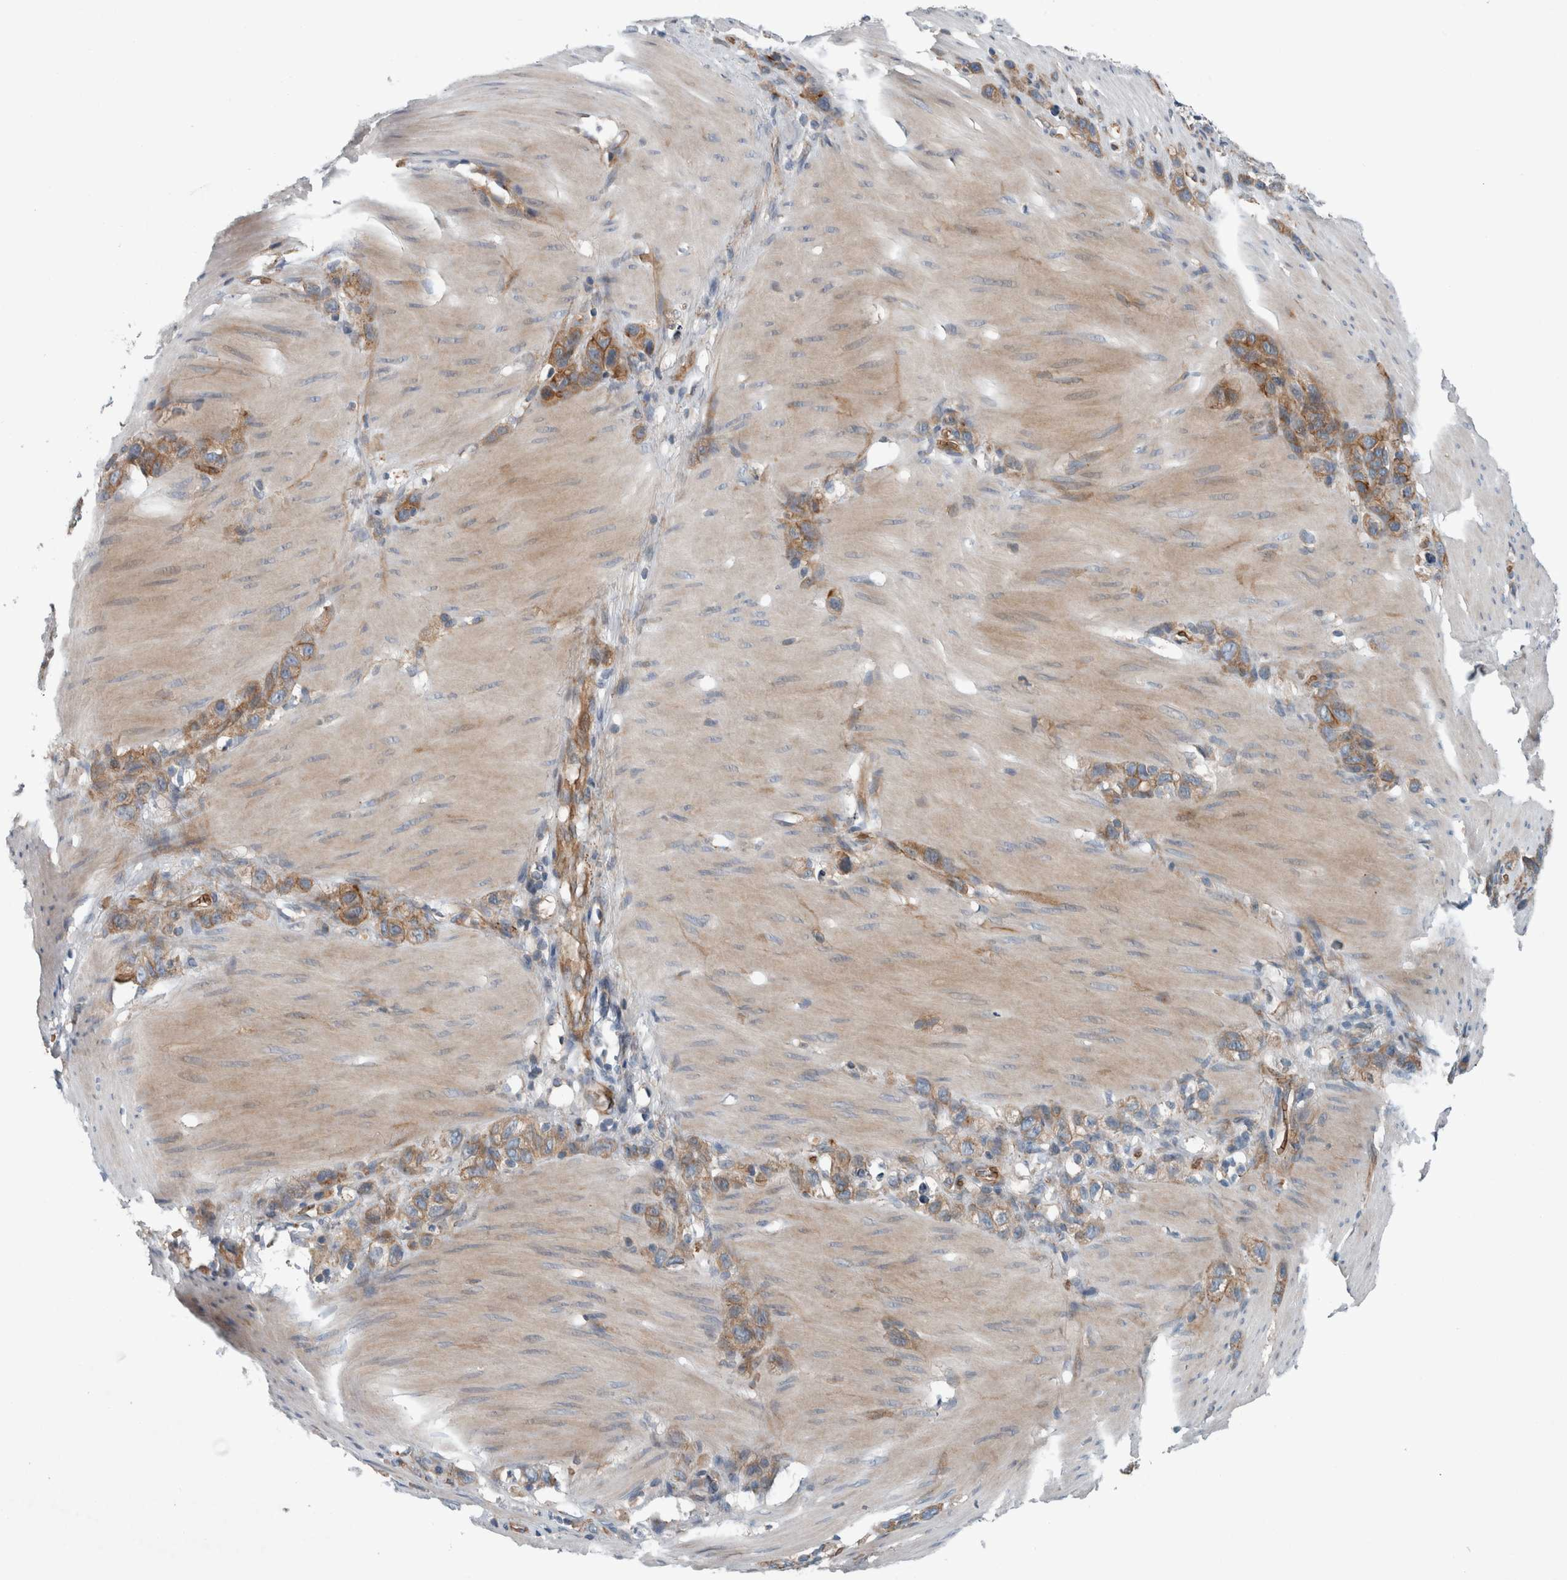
{"staining": {"intensity": "moderate", "quantity": "25%-75%", "location": "cytoplasmic/membranous"}, "tissue": "stomach cancer", "cell_type": "Tumor cells", "image_type": "cancer", "snomed": [{"axis": "morphology", "description": "Normal tissue, NOS"}, {"axis": "morphology", "description": "Adenocarcinoma, NOS"}, {"axis": "morphology", "description": "Adenocarcinoma, High grade"}, {"axis": "topography", "description": "Stomach, upper"}, {"axis": "topography", "description": "Stomach"}], "caption": "This image displays adenocarcinoma (high-grade) (stomach) stained with immunohistochemistry to label a protein in brown. The cytoplasmic/membranous of tumor cells show moderate positivity for the protein. Nuclei are counter-stained blue.", "gene": "GLT8D2", "patient": {"sex": "female", "age": 65}}